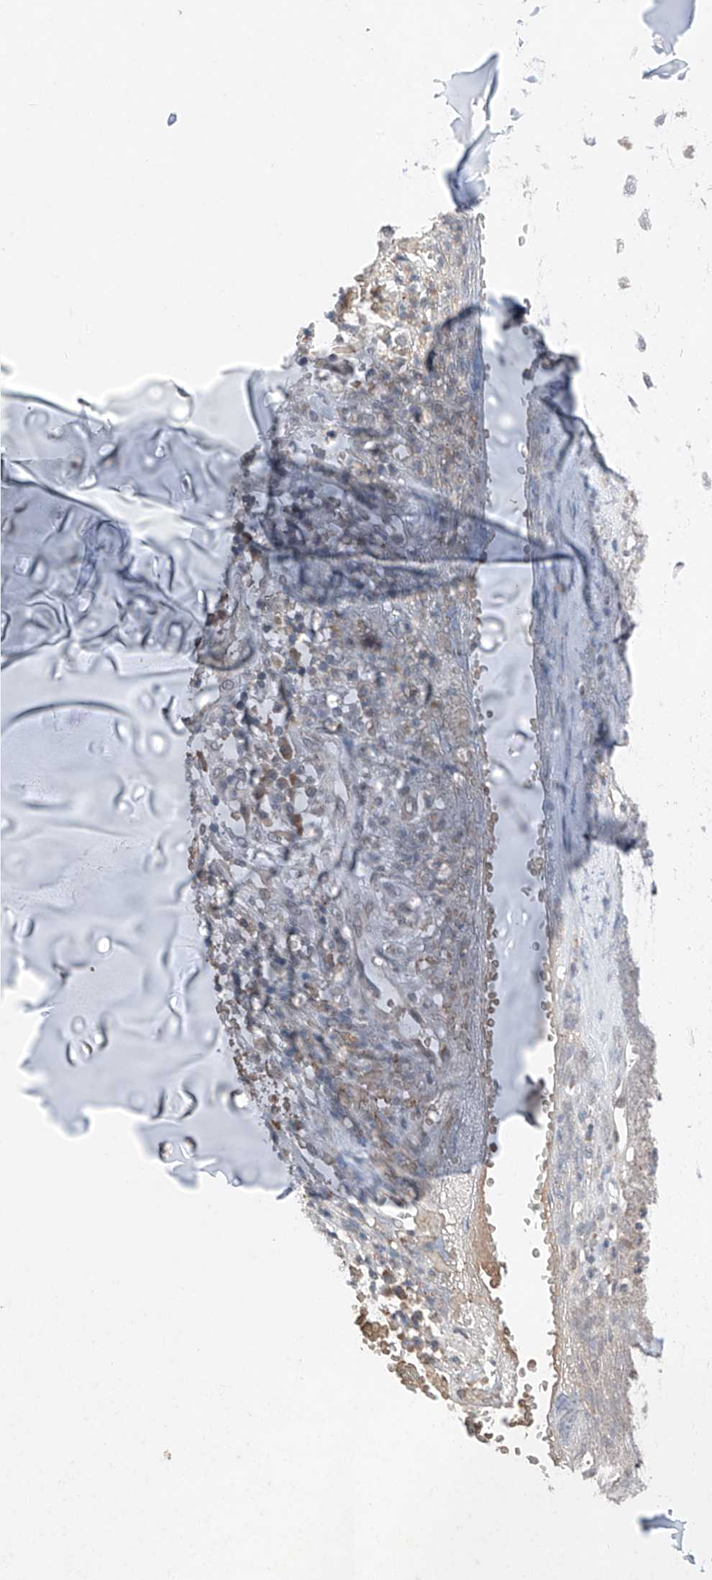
{"staining": {"intensity": "negative", "quantity": "none", "location": "none"}, "tissue": "soft tissue", "cell_type": "Chondrocytes", "image_type": "normal", "snomed": [{"axis": "morphology", "description": "Normal tissue, NOS"}, {"axis": "morphology", "description": "Basal cell carcinoma"}, {"axis": "topography", "description": "Cartilage tissue"}, {"axis": "topography", "description": "Nasopharynx"}, {"axis": "topography", "description": "Oral tissue"}], "caption": "Immunohistochemistry (IHC) image of unremarkable soft tissue stained for a protein (brown), which exhibits no staining in chondrocytes.", "gene": "TBX4", "patient": {"sex": "female", "age": 77}}